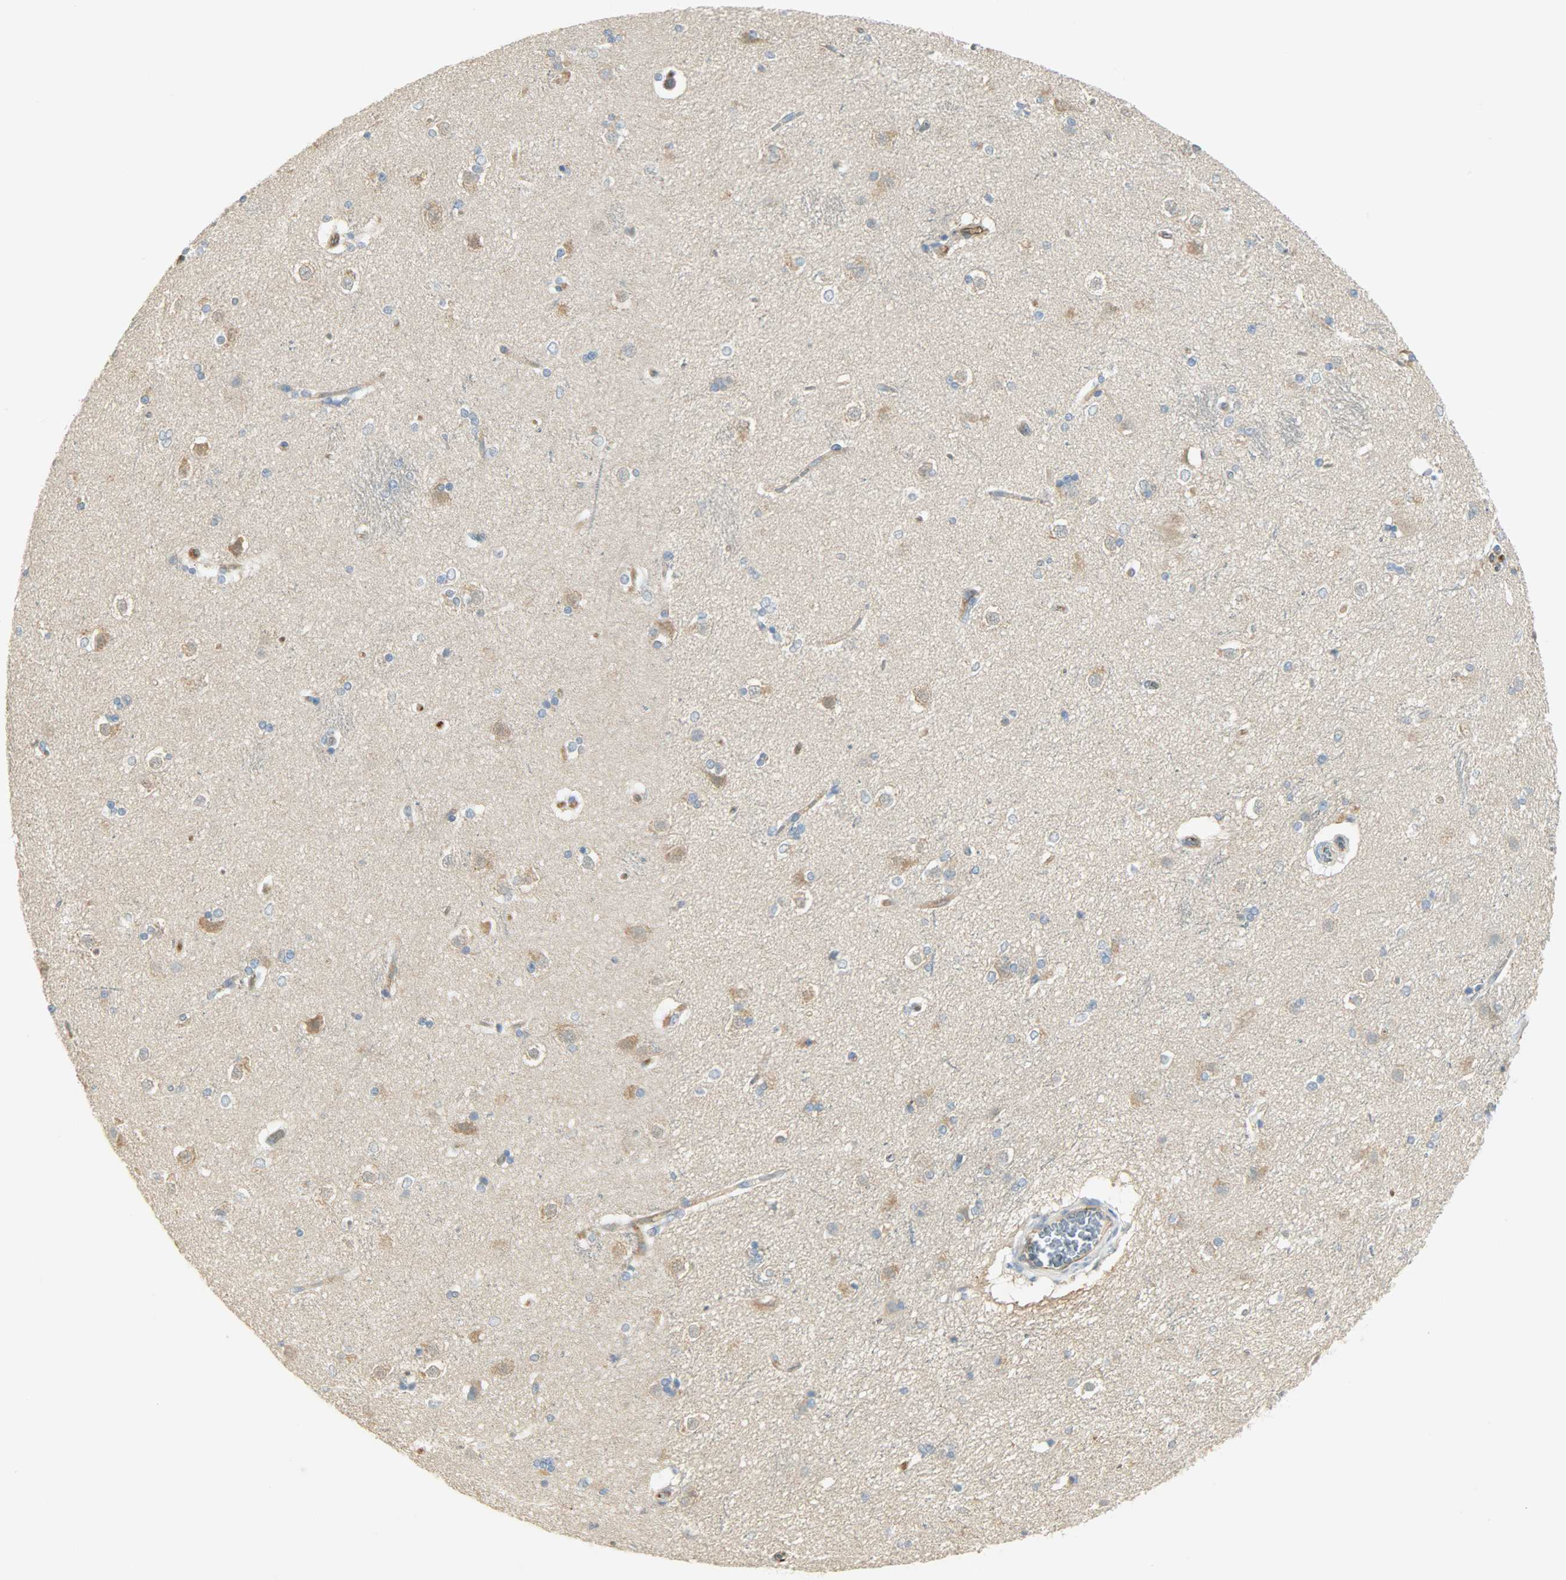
{"staining": {"intensity": "moderate", "quantity": "<25%", "location": "cytoplasmic/membranous"}, "tissue": "caudate", "cell_type": "Glial cells", "image_type": "normal", "snomed": [{"axis": "morphology", "description": "Normal tissue, NOS"}, {"axis": "topography", "description": "Lateral ventricle wall"}], "caption": "There is low levels of moderate cytoplasmic/membranous expression in glial cells of unremarkable caudate, as demonstrated by immunohistochemical staining (brown color).", "gene": "WARS1", "patient": {"sex": "female", "age": 19}}